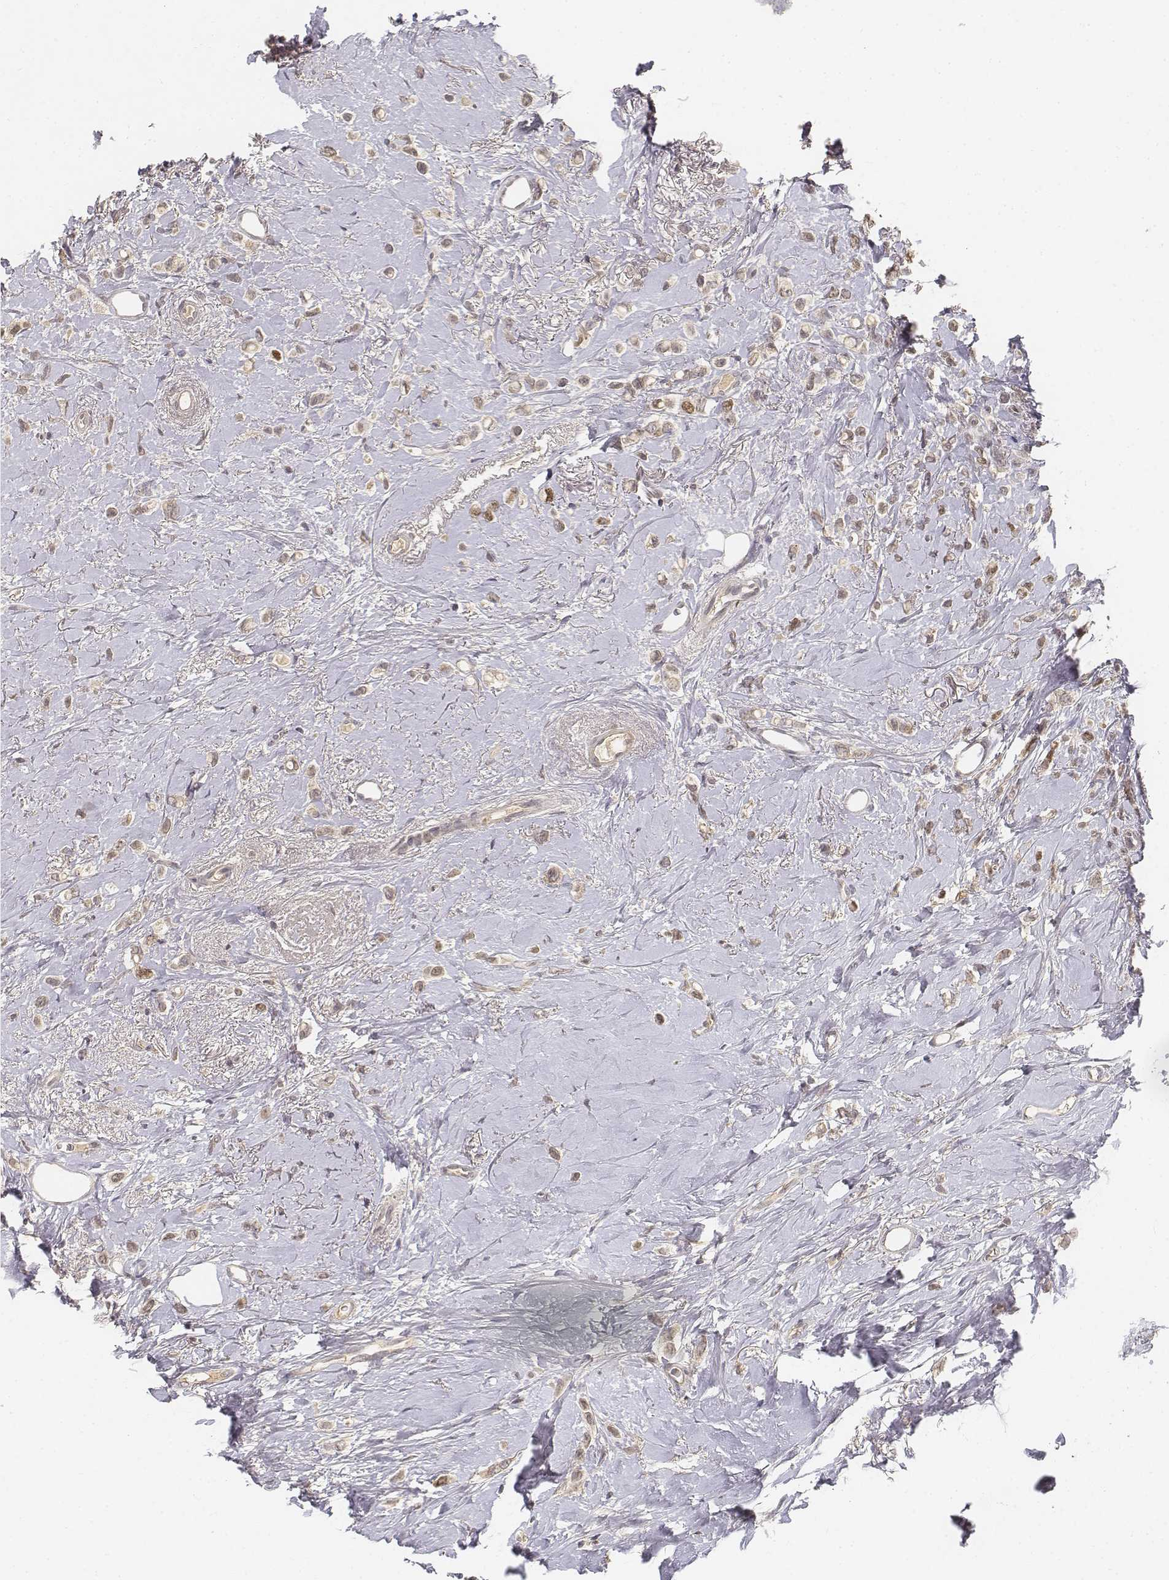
{"staining": {"intensity": "negative", "quantity": "none", "location": "none"}, "tissue": "breast cancer", "cell_type": "Tumor cells", "image_type": "cancer", "snomed": [{"axis": "morphology", "description": "Lobular carcinoma"}, {"axis": "topography", "description": "Breast"}], "caption": "High power microscopy micrograph of an immunohistochemistry (IHC) image of lobular carcinoma (breast), revealing no significant expression in tumor cells.", "gene": "FANCD2", "patient": {"sex": "female", "age": 66}}